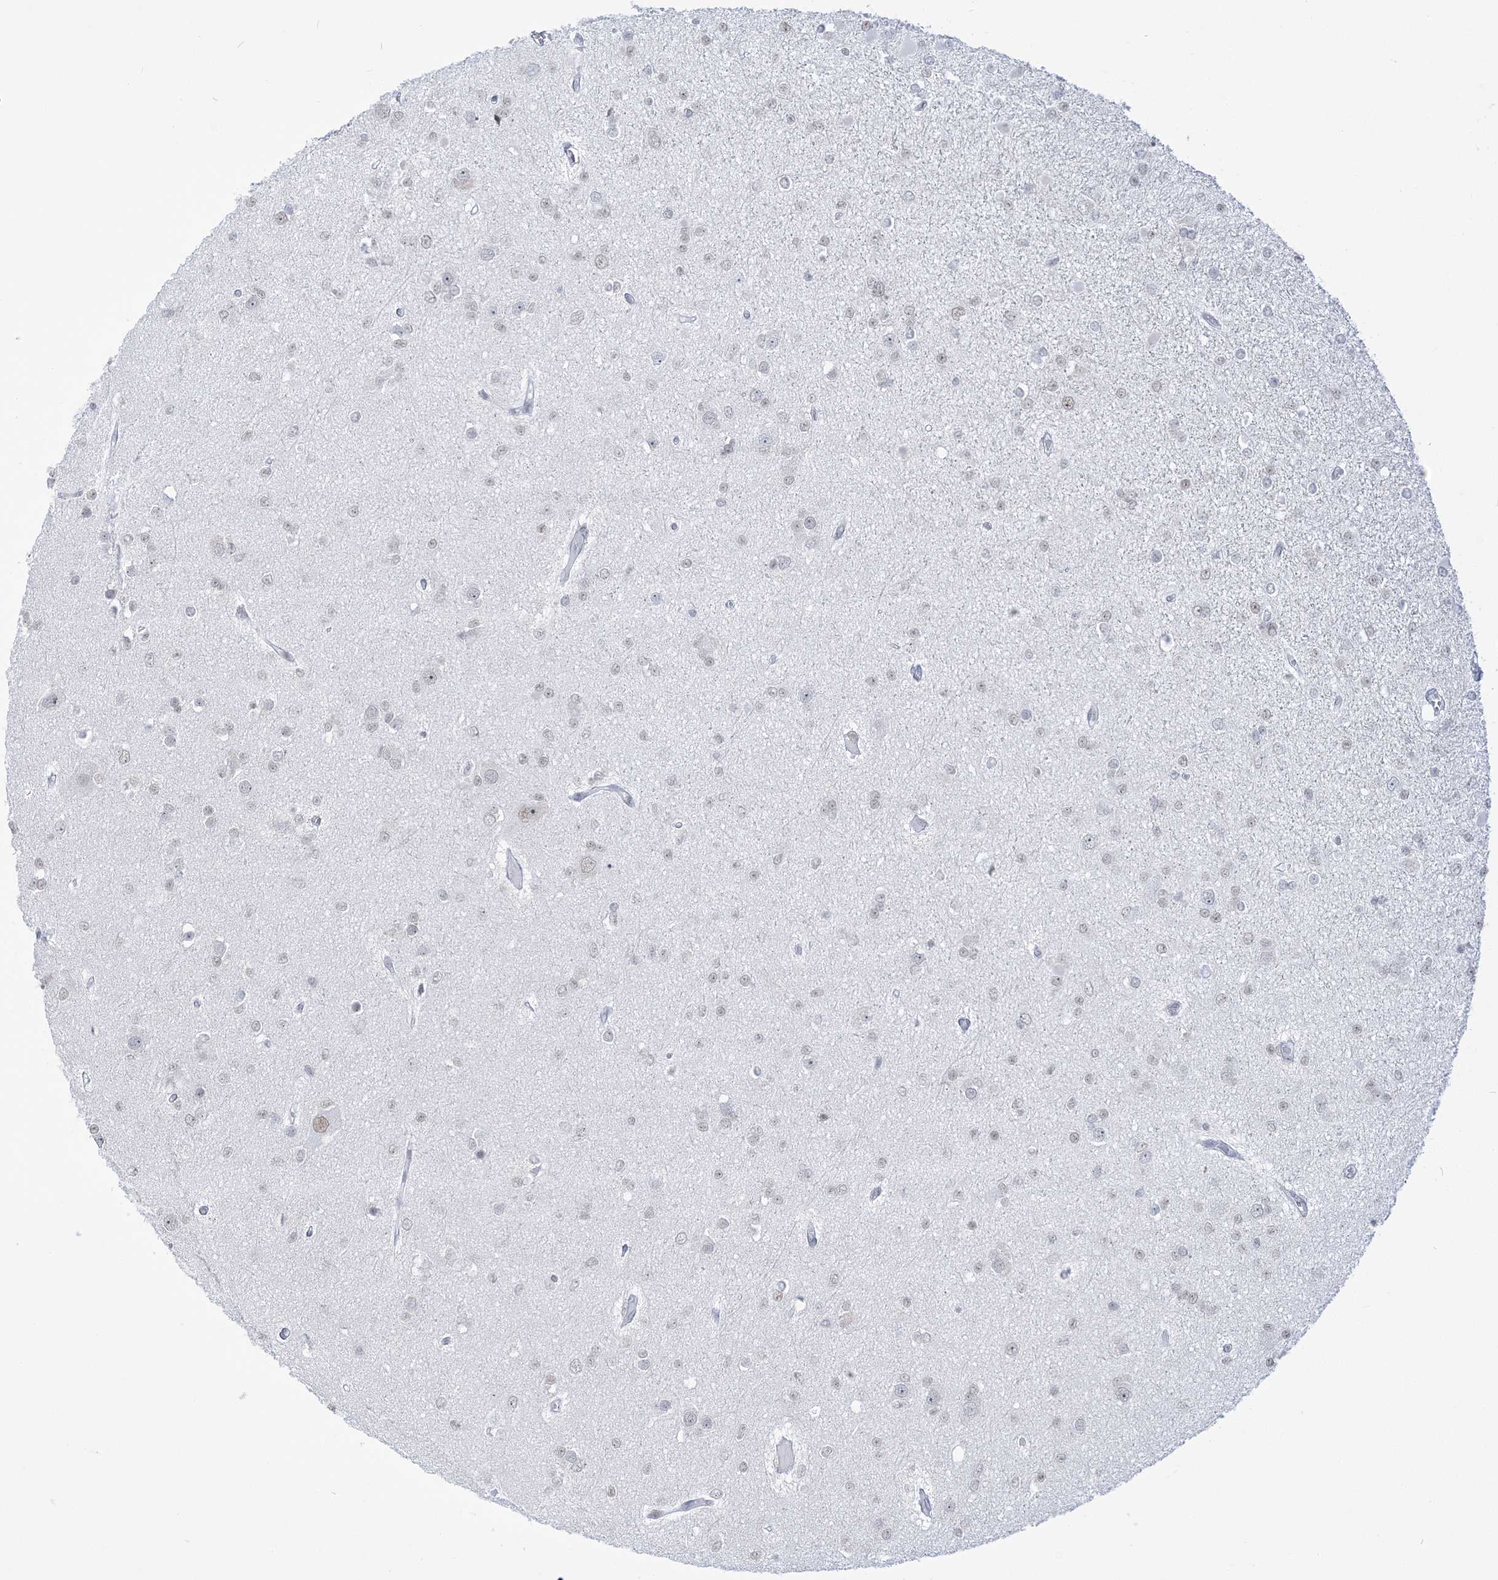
{"staining": {"intensity": "weak", "quantity": "<25%", "location": "nuclear"}, "tissue": "glioma", "cell_type": "Tumor cells", "image_type": "cancer", "snomed": [{"axis": "morphology", "description": "Glioma, malignant, Low grade"}, {"axis": "topography", "description": "Brain"}], "caption": "IHC of human low-grade glioma (malignant) exhibits no positivity in tumor cells.", "gene": "DDX21", "patient": {"sex": "female", "age": 22}}